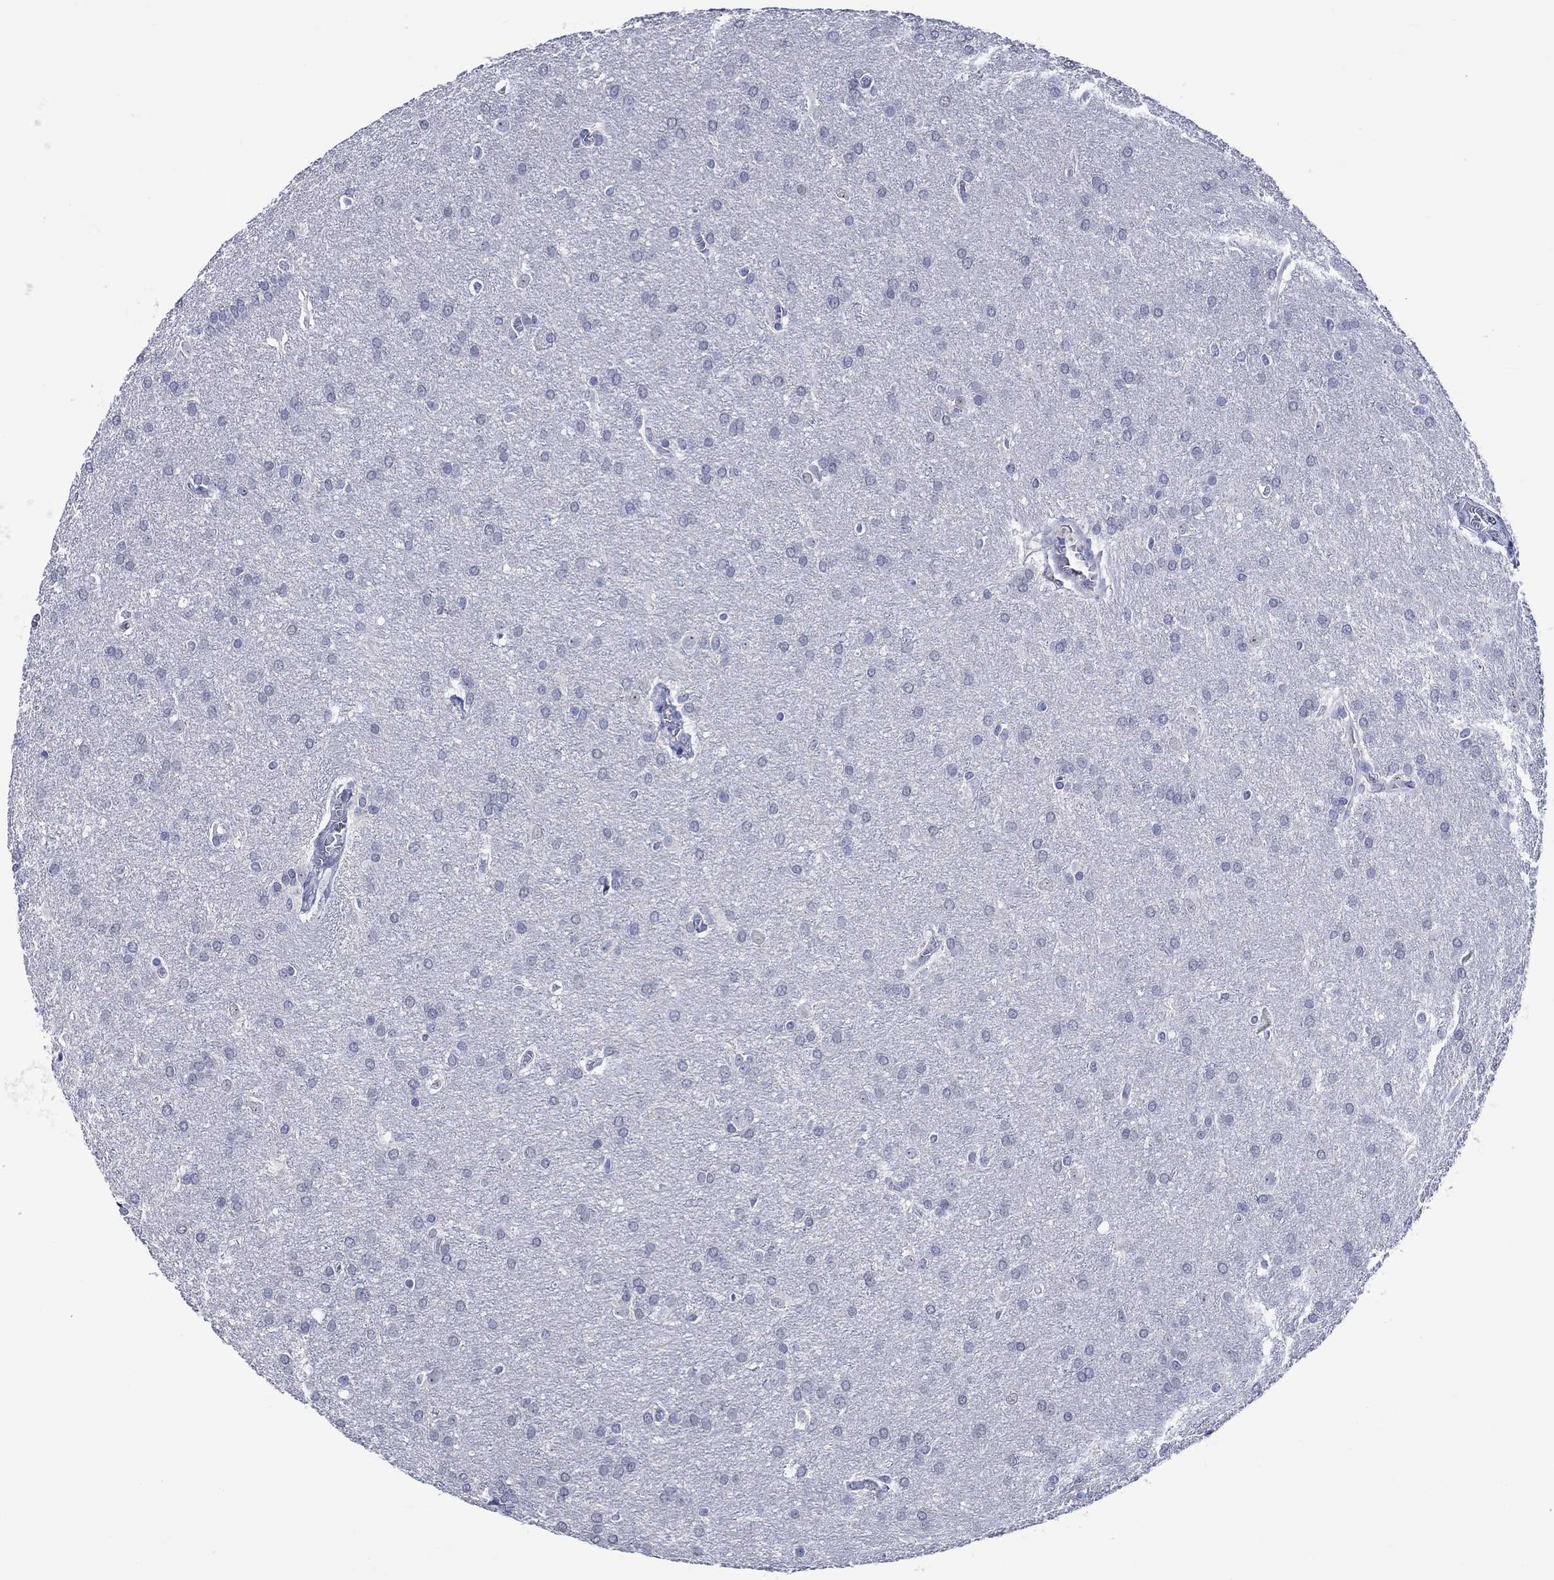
{"staining": {"intensity": "negative", "quantity": "none", "location": "none"}, "tissue": "glioma", "cell_type": "Tumor cells", "image_type": "cancer", "snomed": [{"axis": "morphology", "description": "Glioma, malignant, Low grade"}, {"axis": "topography", "description": "Brain"}], "caption": "Low-grade glioma (malignant) was stained to show a protein in brown. There is no significant positivity in tumor cells.", "gene": "KLHL35", "patient": {"sex": "female", "age": 32}}